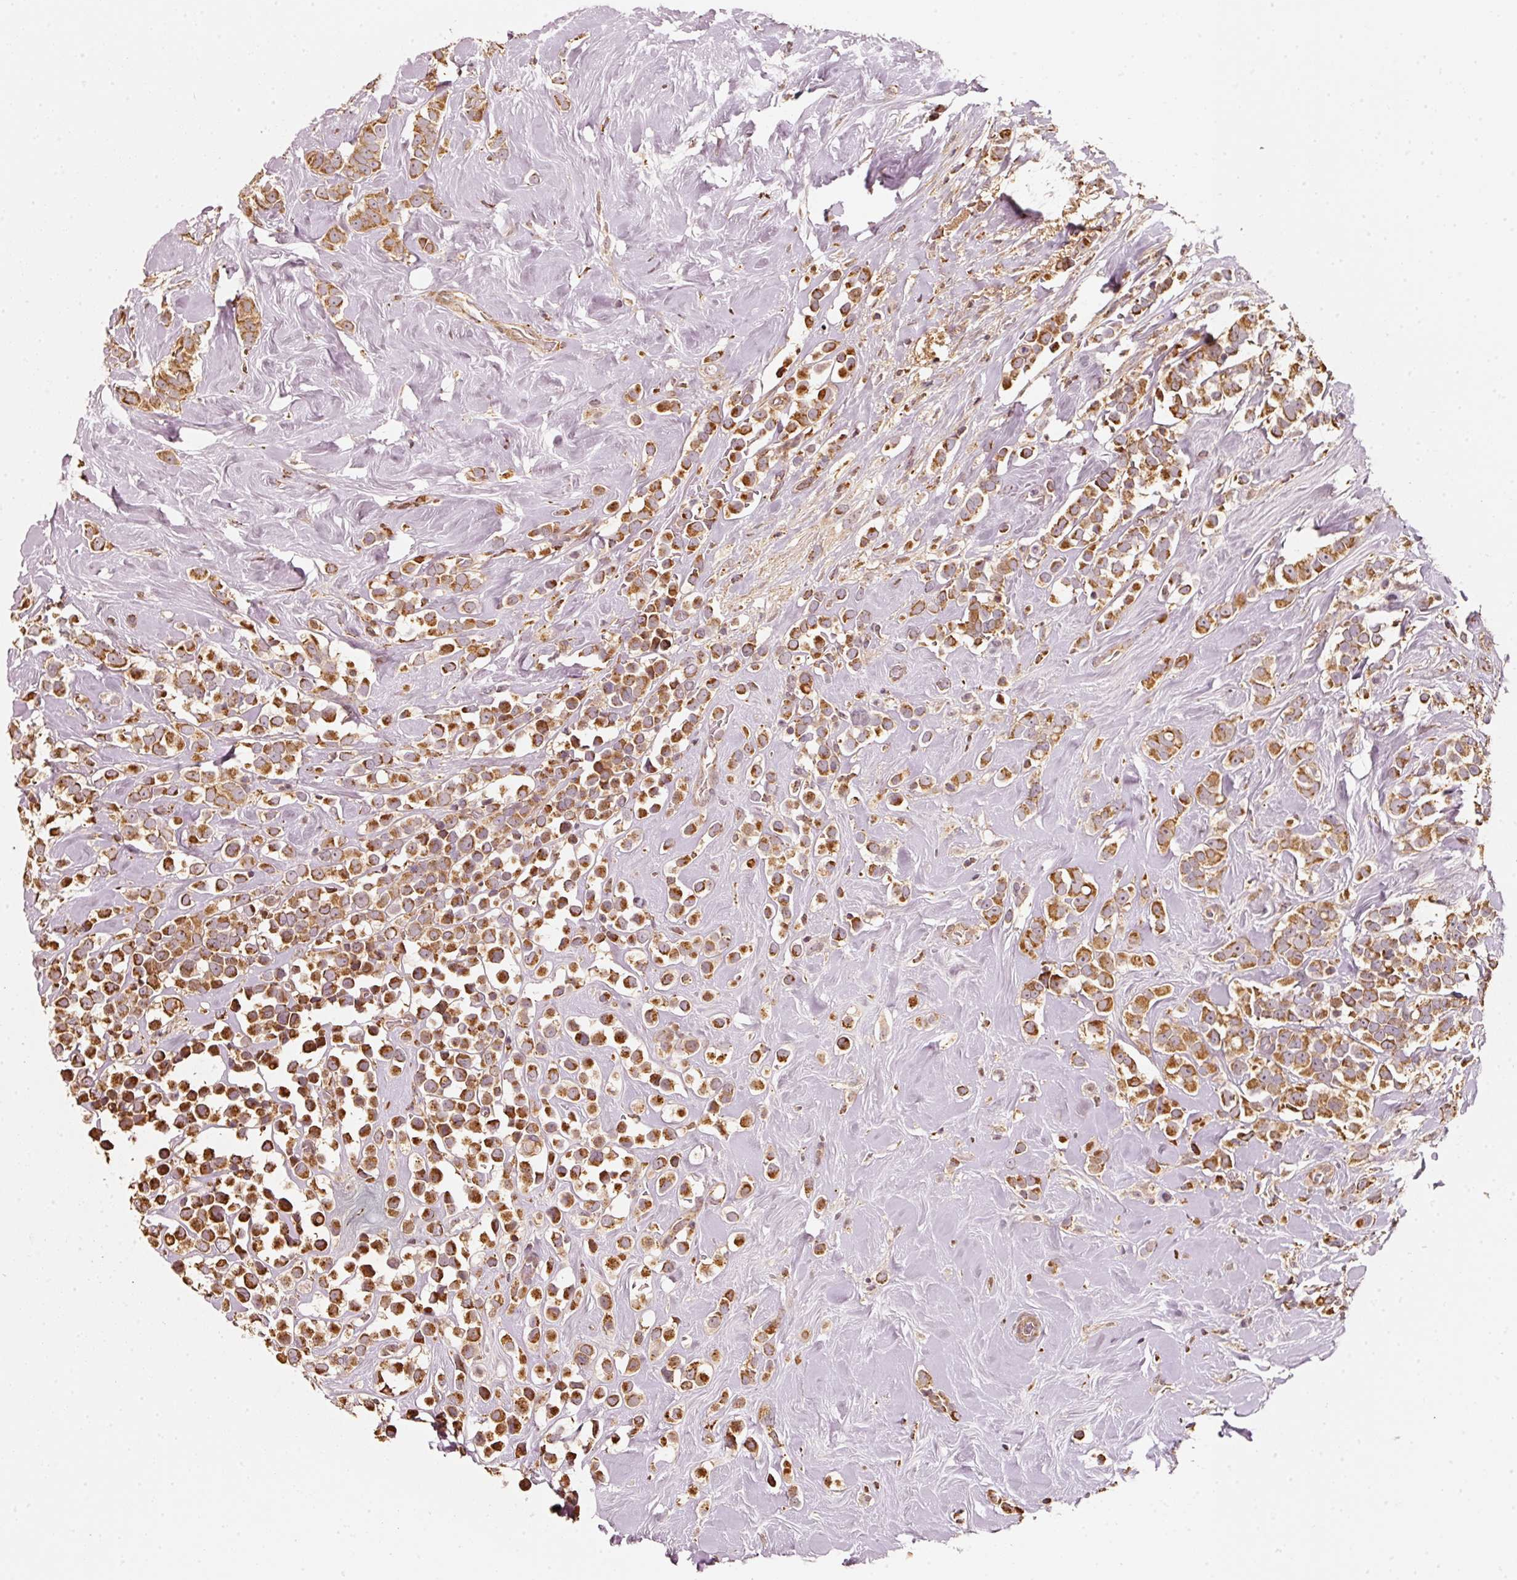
{"staining": {"intensity": "strong", "quantity": ">75%", "location": "cytoplasmic/membranous"}, "tissue": "breast cancer", "cell_type": "Tumor cells", "image_type": "cancer", "snomed": [{"axis": "morphology", "description": "Duct carcinoma"}, {"axis": "topography", "description": "Breast"}], "caption": "Immunohistochemical staining of invasive ductal carcinoma (breast) exhibits high levels of strong cytoplasmic/membranous protein positivity in approximately >75% of tumor cells.", "gene": "RAB35", "patient": {"sex": "female", "age": 80}}